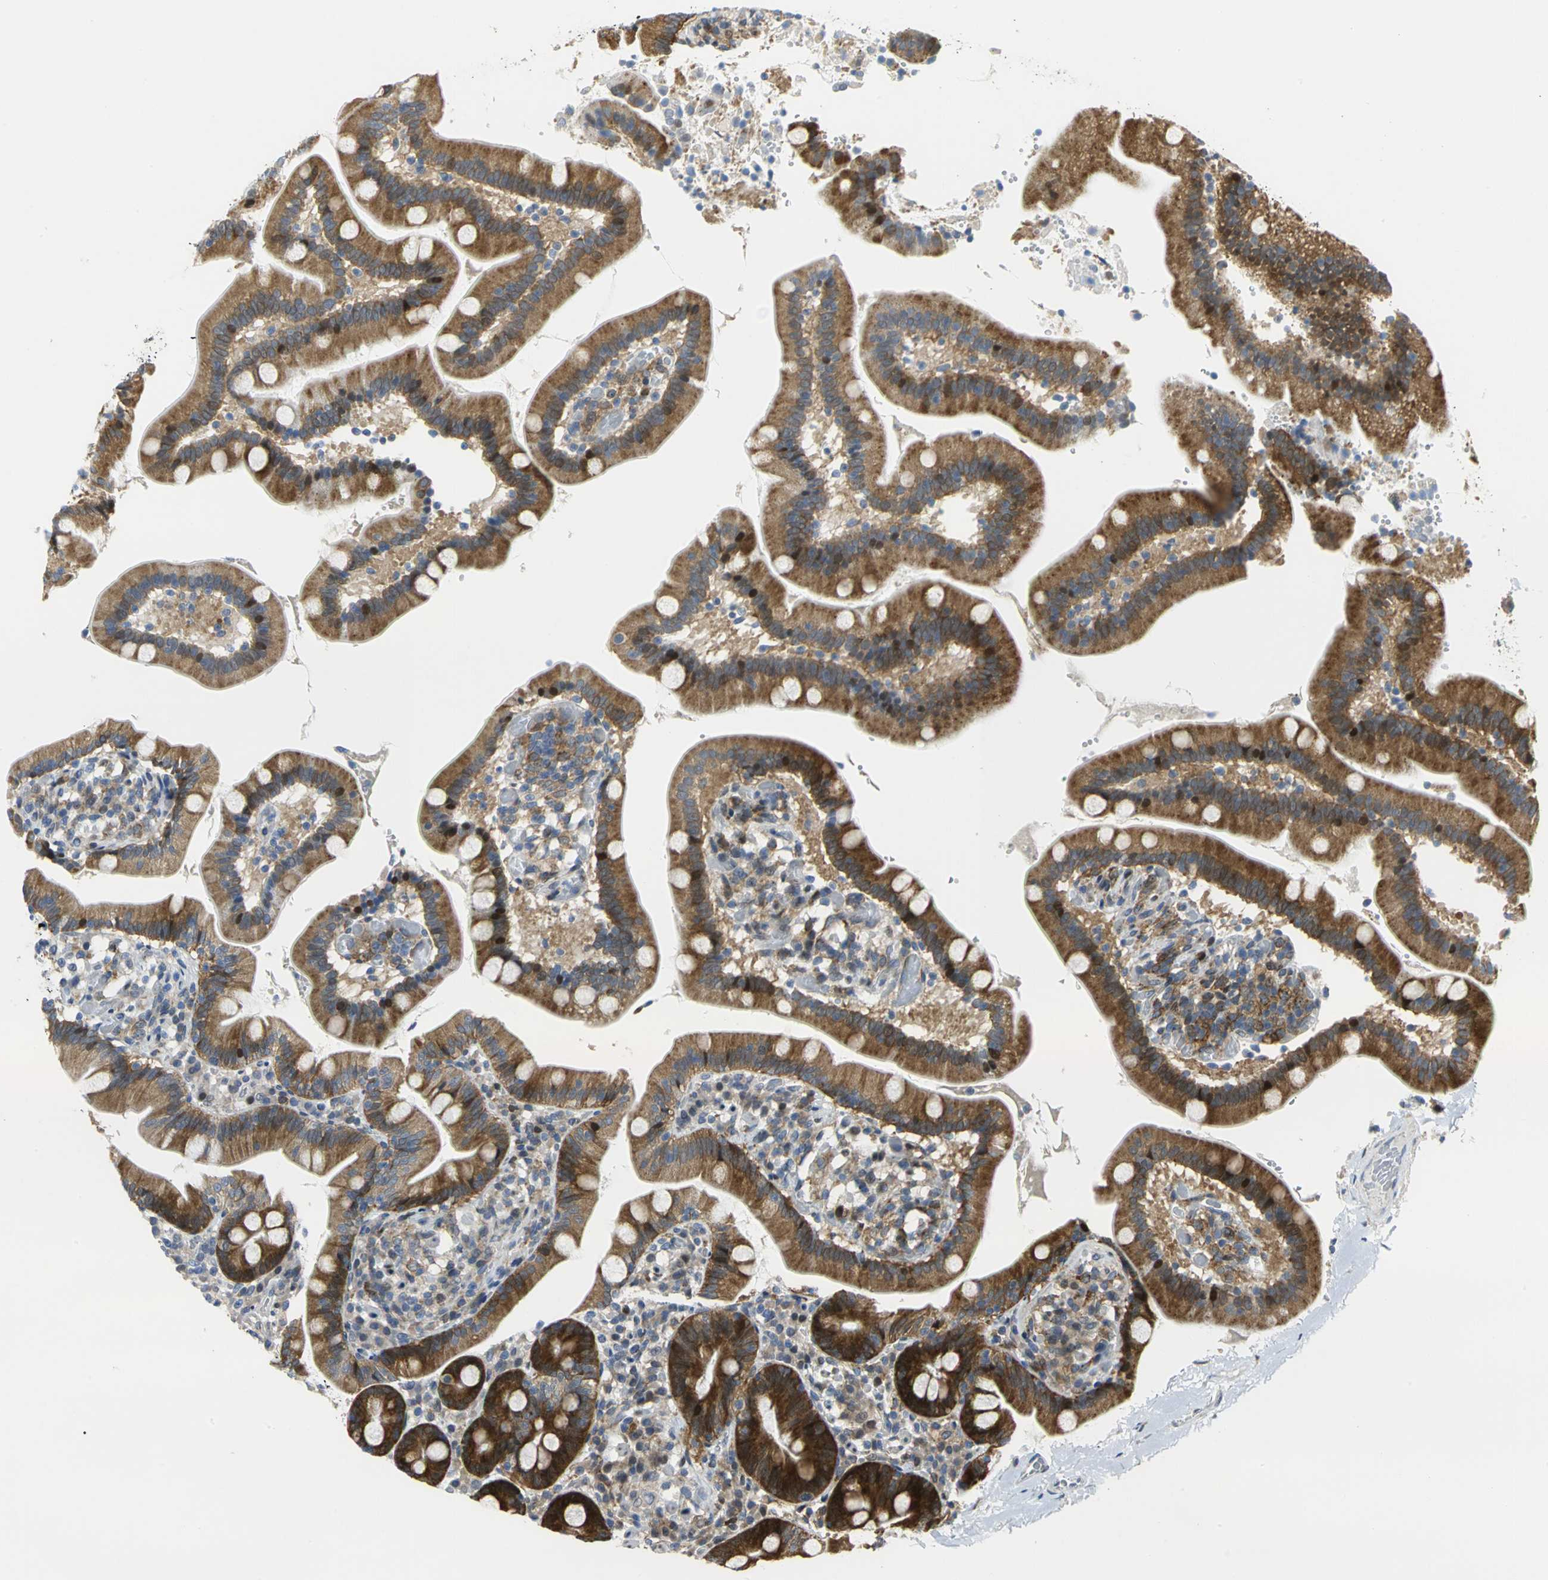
{"staining": {"intensity": "strong", "quantity": ">75%", "location": "cytoplasmic/membranous,nuclear"}, "tissue": "duodenum", "cell_type": "Glandular cells", "image_type": "normal", "snomed": [{"axis": "morphology", "description": "Normal tissue, NOS"}, {"axis": "topography", "description": "Duodenum"}], "caption": "Immunohistochemical staining of unremarkable duodenum shows strong cytoplasmic/membranous,nuclear protein positivity in about >75% of glandular cells.", "gene": "YBX1", "patient": {"sex": "male", "age": 66}}